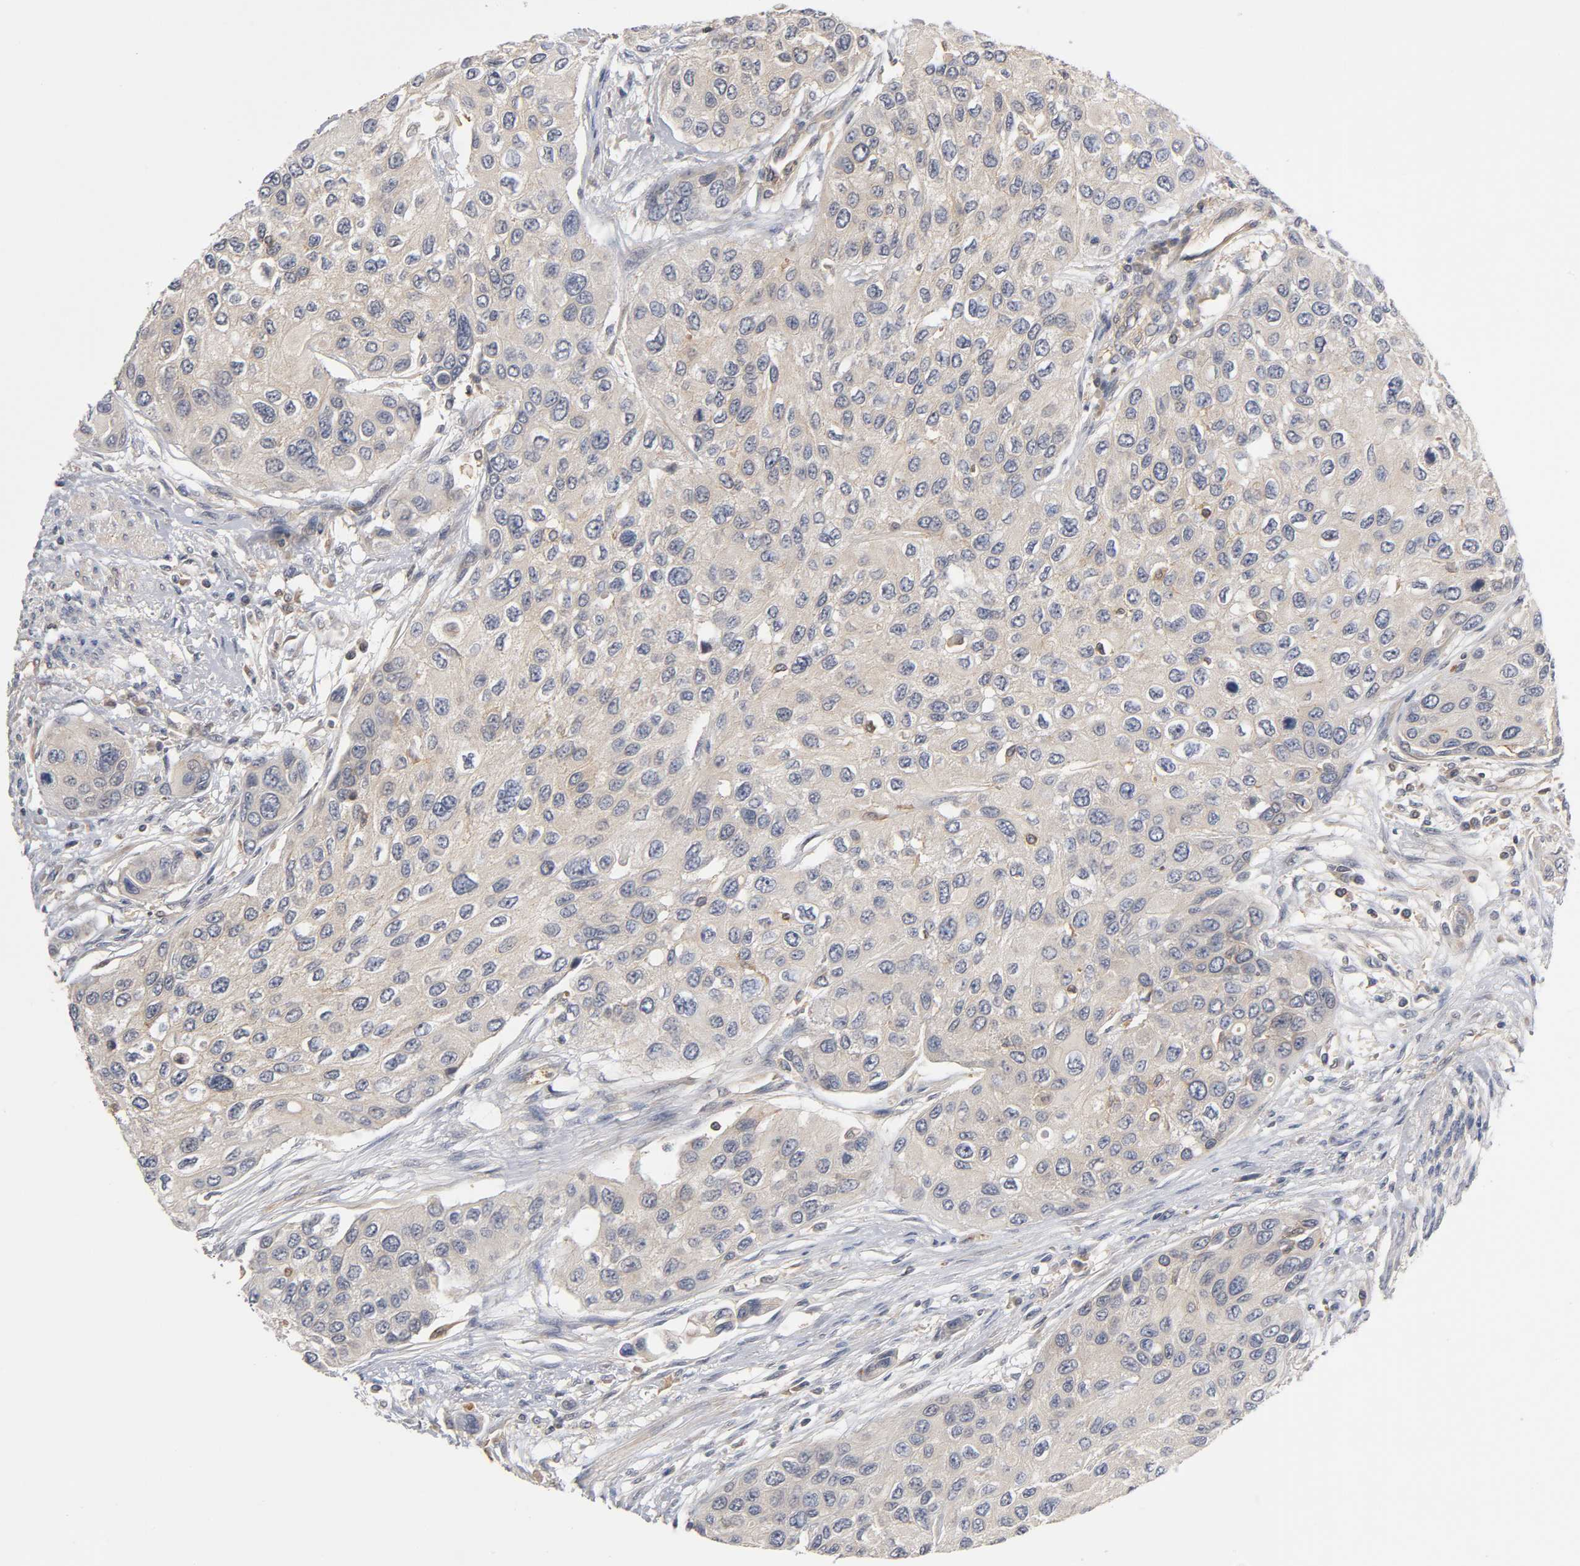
{"staining": {"intensity": "weak", "quantity": "25%-75%", "location": "cytoplasmic/membranous"}, "tissue": "urothelial cancer", "cell_type": "Tumor cells", "image_type": "cancer", "snomed": [{"axis": "morphology", "description": "Urothelial carcinoma, High grade"}, {"axis": "topography", "description": "Urinary bladder"}], "caption": "Protein positivity by immunohistochemistry (IHC) demonstrates weak cytoplasmic/membranous staining in approximately 25%-75% of tumor cells in urothelial carcinoma (high-grade).", "gene": "ACTR2", "patient": {"sex": "female", "age": 56}}